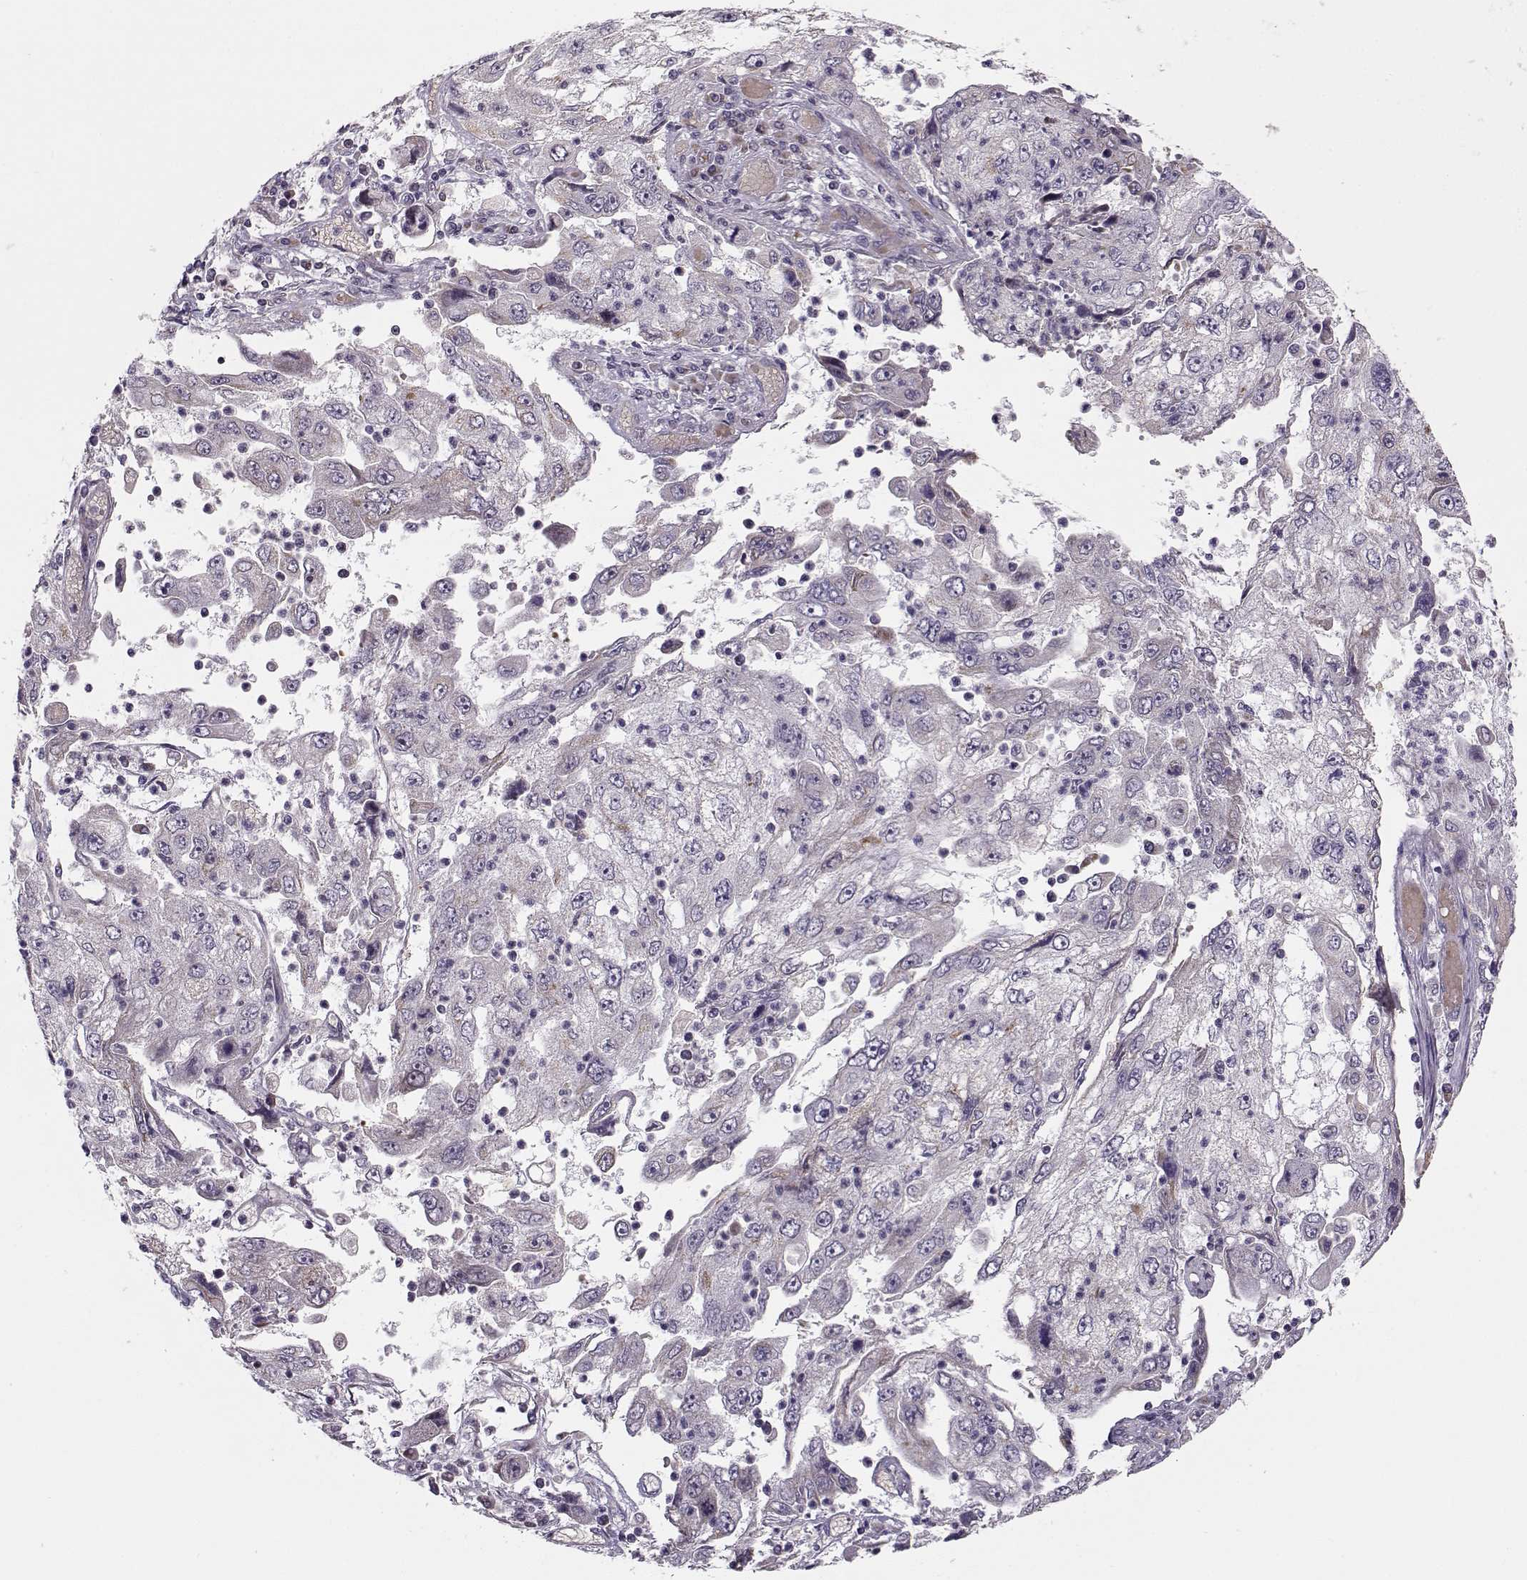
{"staining": {"intensity": "negative", "quantity": "none", "location": "none"}, "tissue": "cervical cancer", "cell_type": "Tumor cells", "image_type": "cancer", "snomed": [{"axis": "morphology", "description": "Squamous cell carcinoma, NOS"}, {"axis": "topography", "description": "Cervix"}], "caption": "IHC image of human cervical cancer stained for a protein (brown), which demonstrates no expression in tumor cells. (Stains: DAB (3,3'-diaminobenzidine) immunohistochemistry (IHC) with hematoxylin counter stain, Microscopy: brightfield microscopy at high magnification).", "gene": "SLC4A5", "patient": {"sex": "female", "age": 36}}